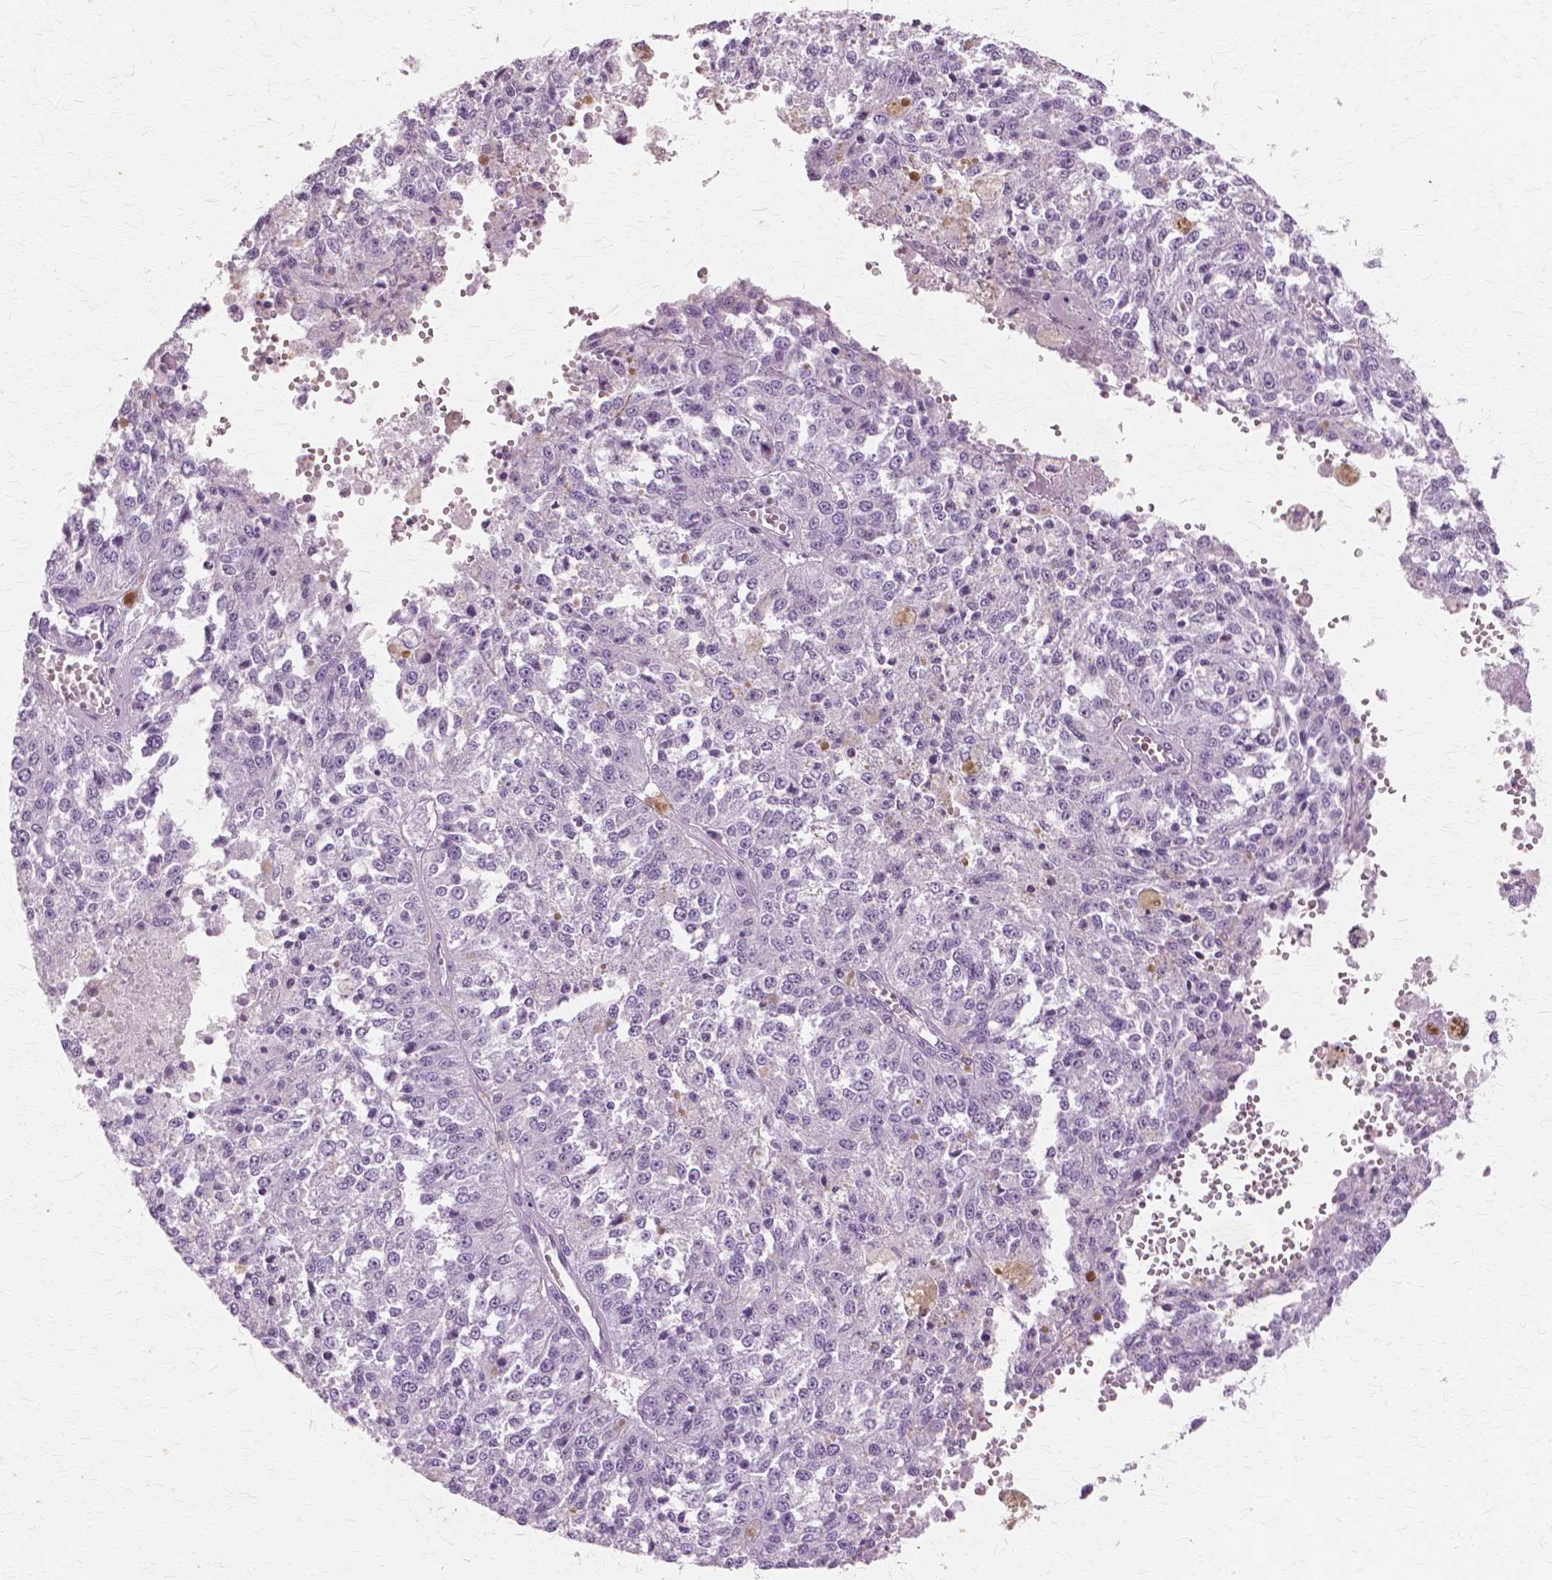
{"staining": {"intensity": "negative", "quantity": "none", "location": "none"}, "tissue": "melanoma", "cell_type": "Tumor cells", "image_type": "cancer", "snomed": [{"axis": "morphology", "description": "Malignant melanoma, Metastatic site"}, {"axis": "topography", "description": "Lymph node"}], "caption": "This is an immunohistochemistry image of malignant melanoma (metastatic site). There is no staining in tumor cells.", "gene": "SFTPD", "patient": {"sex": "female", "age": 64}}